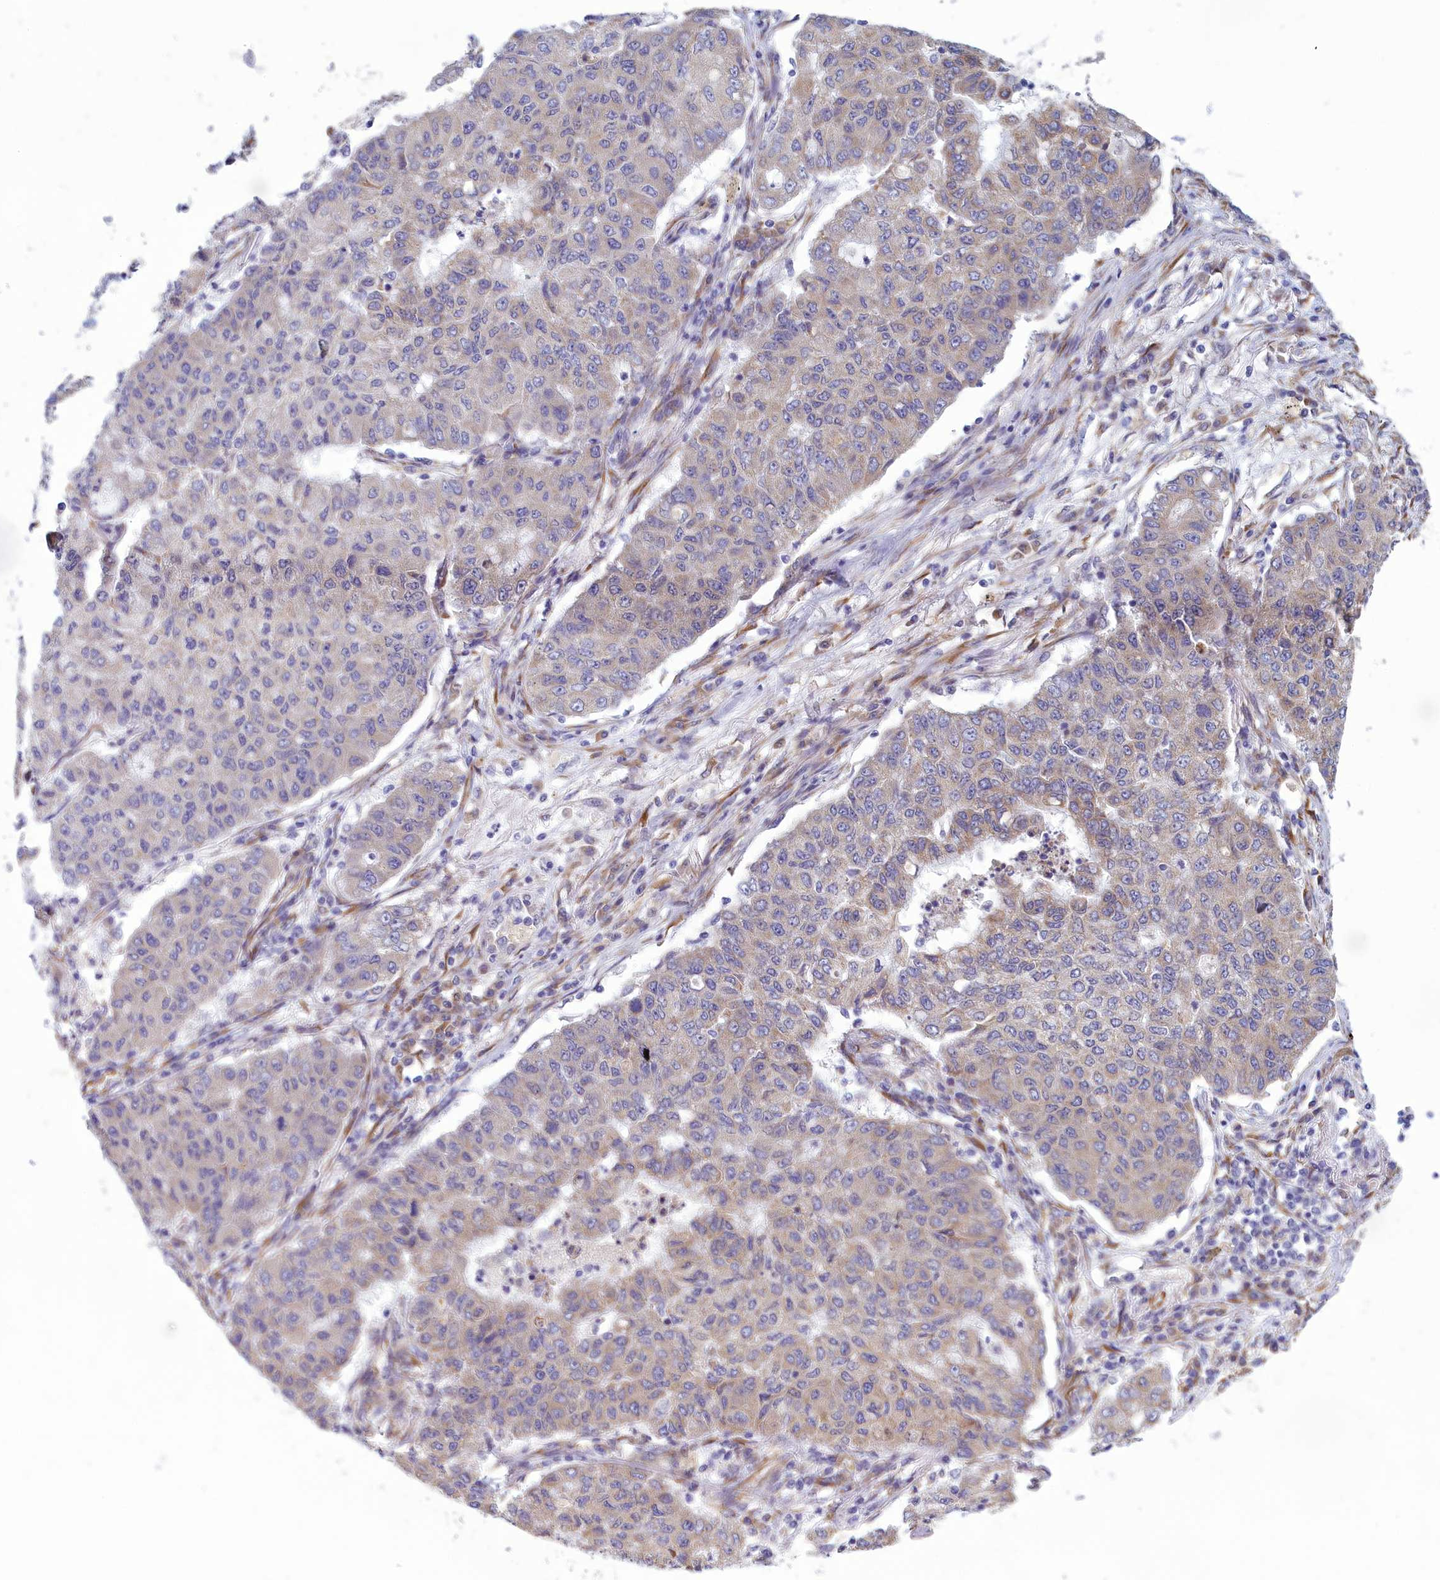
{"staining": {"intensity": "weak", "quantity": "25%-75%", "location": "cytoplasmic/membranous"}, "tissue": "lung cancer", "cell_type": "Tumor cells", "image_type": "cancer", "snomed": [{"axis": "morphology", "description": "Squamous cell carcinoma, NOS"}, {"axis": "topography", "description": "Lung"}], "caption": "There is low levels of weak cytoplasmic/membranous staining in tumor cells of lung cancer (squamous cell carcinoma), as demonstrated by immunohistochemical staining (brown color).", "gene": "CENATAC", "patient": {"sex": "male", "age": 74}}